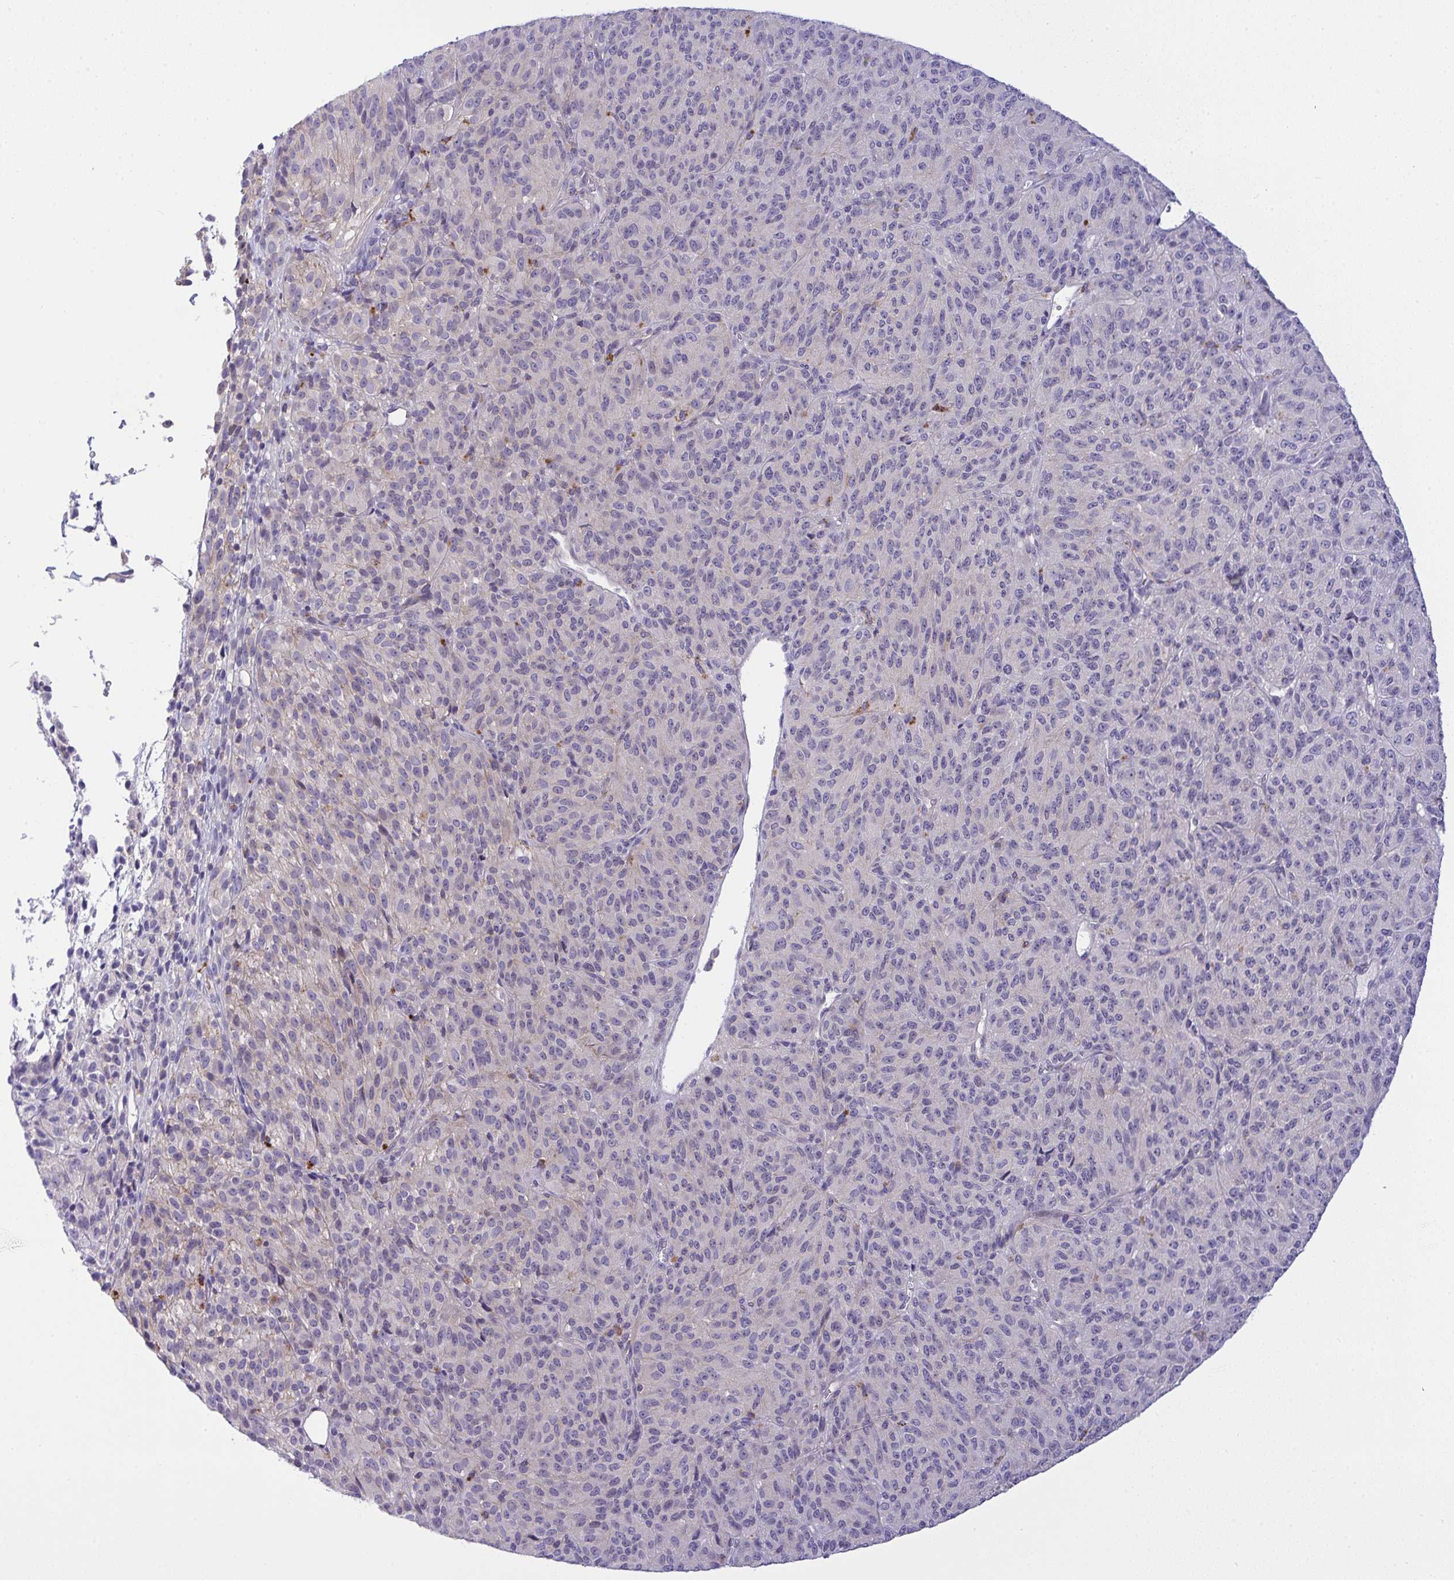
{"staining": {"intensity": "negative", "quantity": "none", "location": "none"}, "tissue": "melanoma", "cell_type": "Tumor cells", "image_type": "cancer", "snomed": [{"axis": "morphology", "description": "Malignant melanoma, Metastatic site"}, {"axis": "topography", "description": "Brain"}], "caption": "A photomicrograph of melanoma stained for a protein exhibits no brown staining in tumor cells. The staining is performed using DAB (3,3'-diaminobenzidine) brown chromogen with nuclei counter-stained in using hematoxylin.", "gene": "HOXD12", "patient": {"sex": "female", "age": 56}}